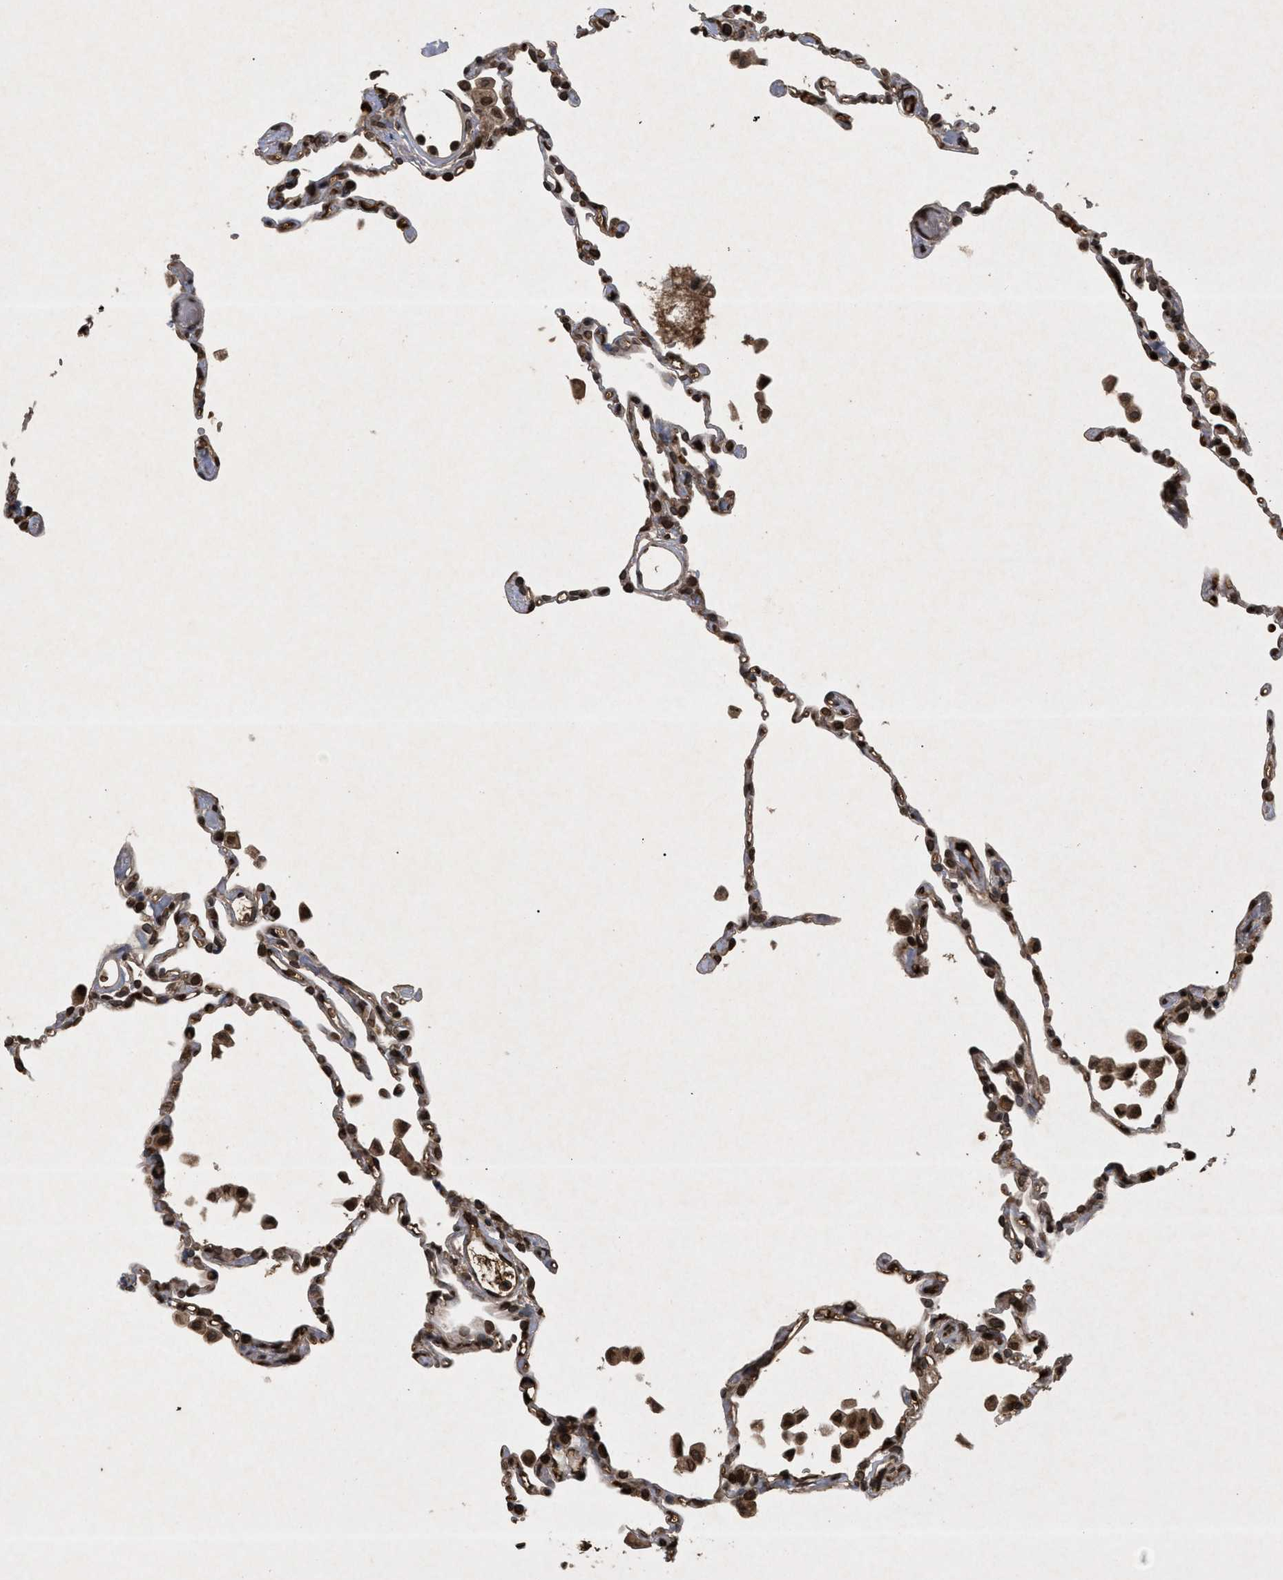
{"staining": {"intensity": "moderate", "quantity": ">75%", "location": "nuclear"}, "tissue": "lung", "cell_type": "Alveolar cells", "image_type": "normal", "snomed": [{"axis": "morphology", "description": "Normal tissue, NOS"}, {"axis": "topography", "description": "Lung"}], "caption": "This is an image of immunohistochemistry staining of normal lung, which shows moderate expression in the nuclear of alveolar cells.", "gene": "CRY1", "patient": {"sex": "female", "age": 49}}